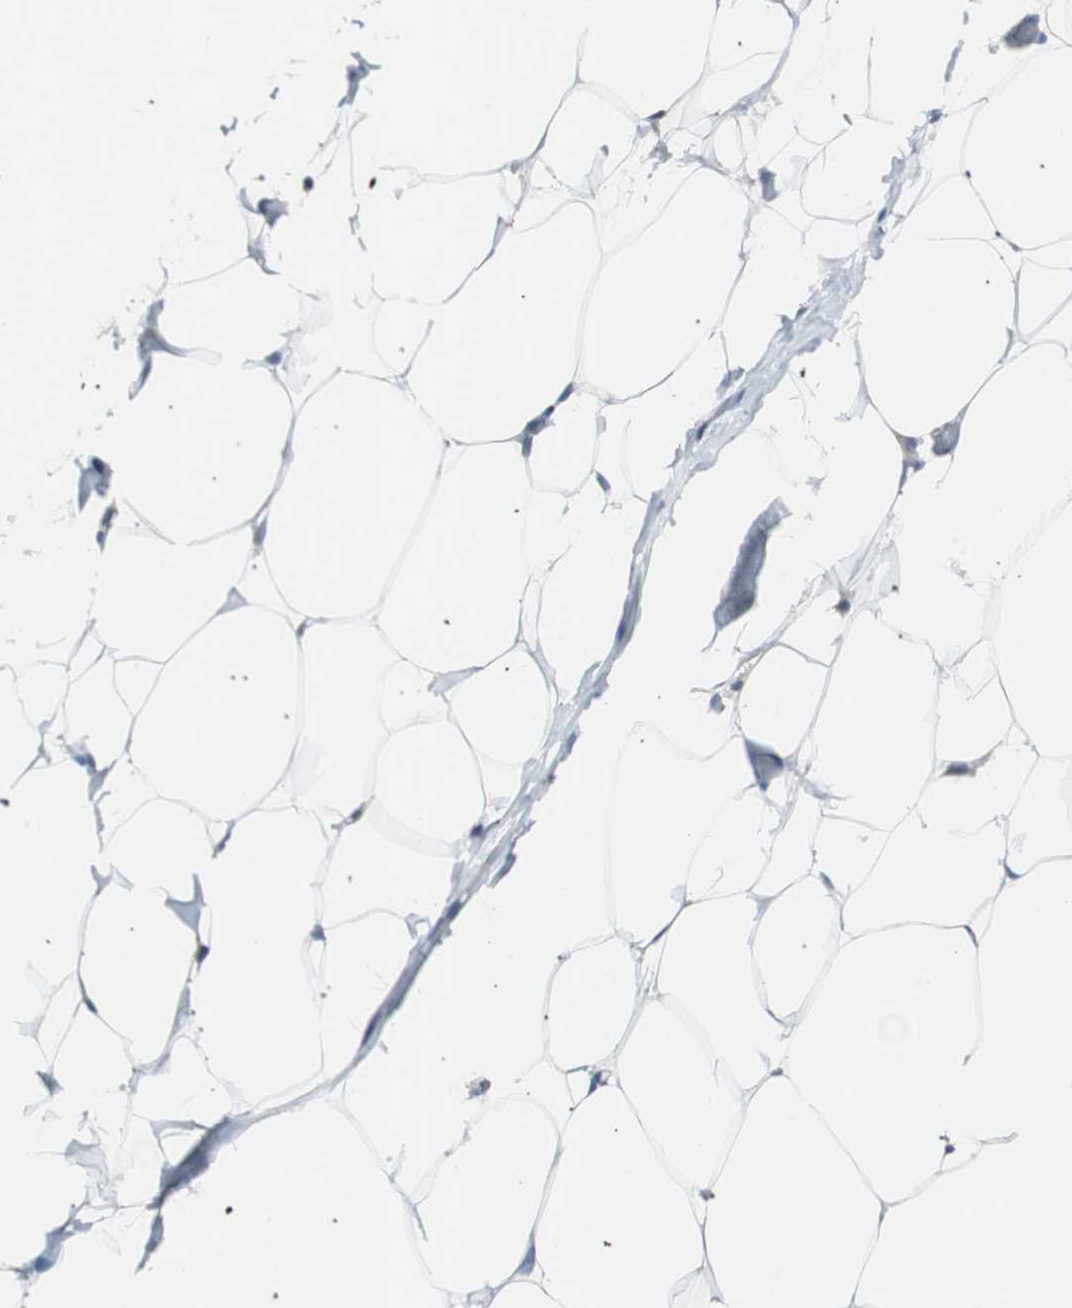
{"staining": {"intensity": "negative", "quantity": "none", "location": "none"}, "tissue": "adipose tissue", "cell_type": "Adipocytes", "image_type": "normal", "snomed": [{"axis": "morphology", "description": "Normal tissue, NOS"}, {"axis": "topography", "description": "Breast"}, {"axis": "topography", "description": "Adipose tissue"}], "caption": "IHC of unremarkable adipose tissue exhibits no positivity in adipocytes. (Brightfield microscopy of DAB (3,3'-diaminobenzidine) immunohistochemistry at high magnification).", "gene": "SOX30", "patient": {"sex": "female", "age": 25}}